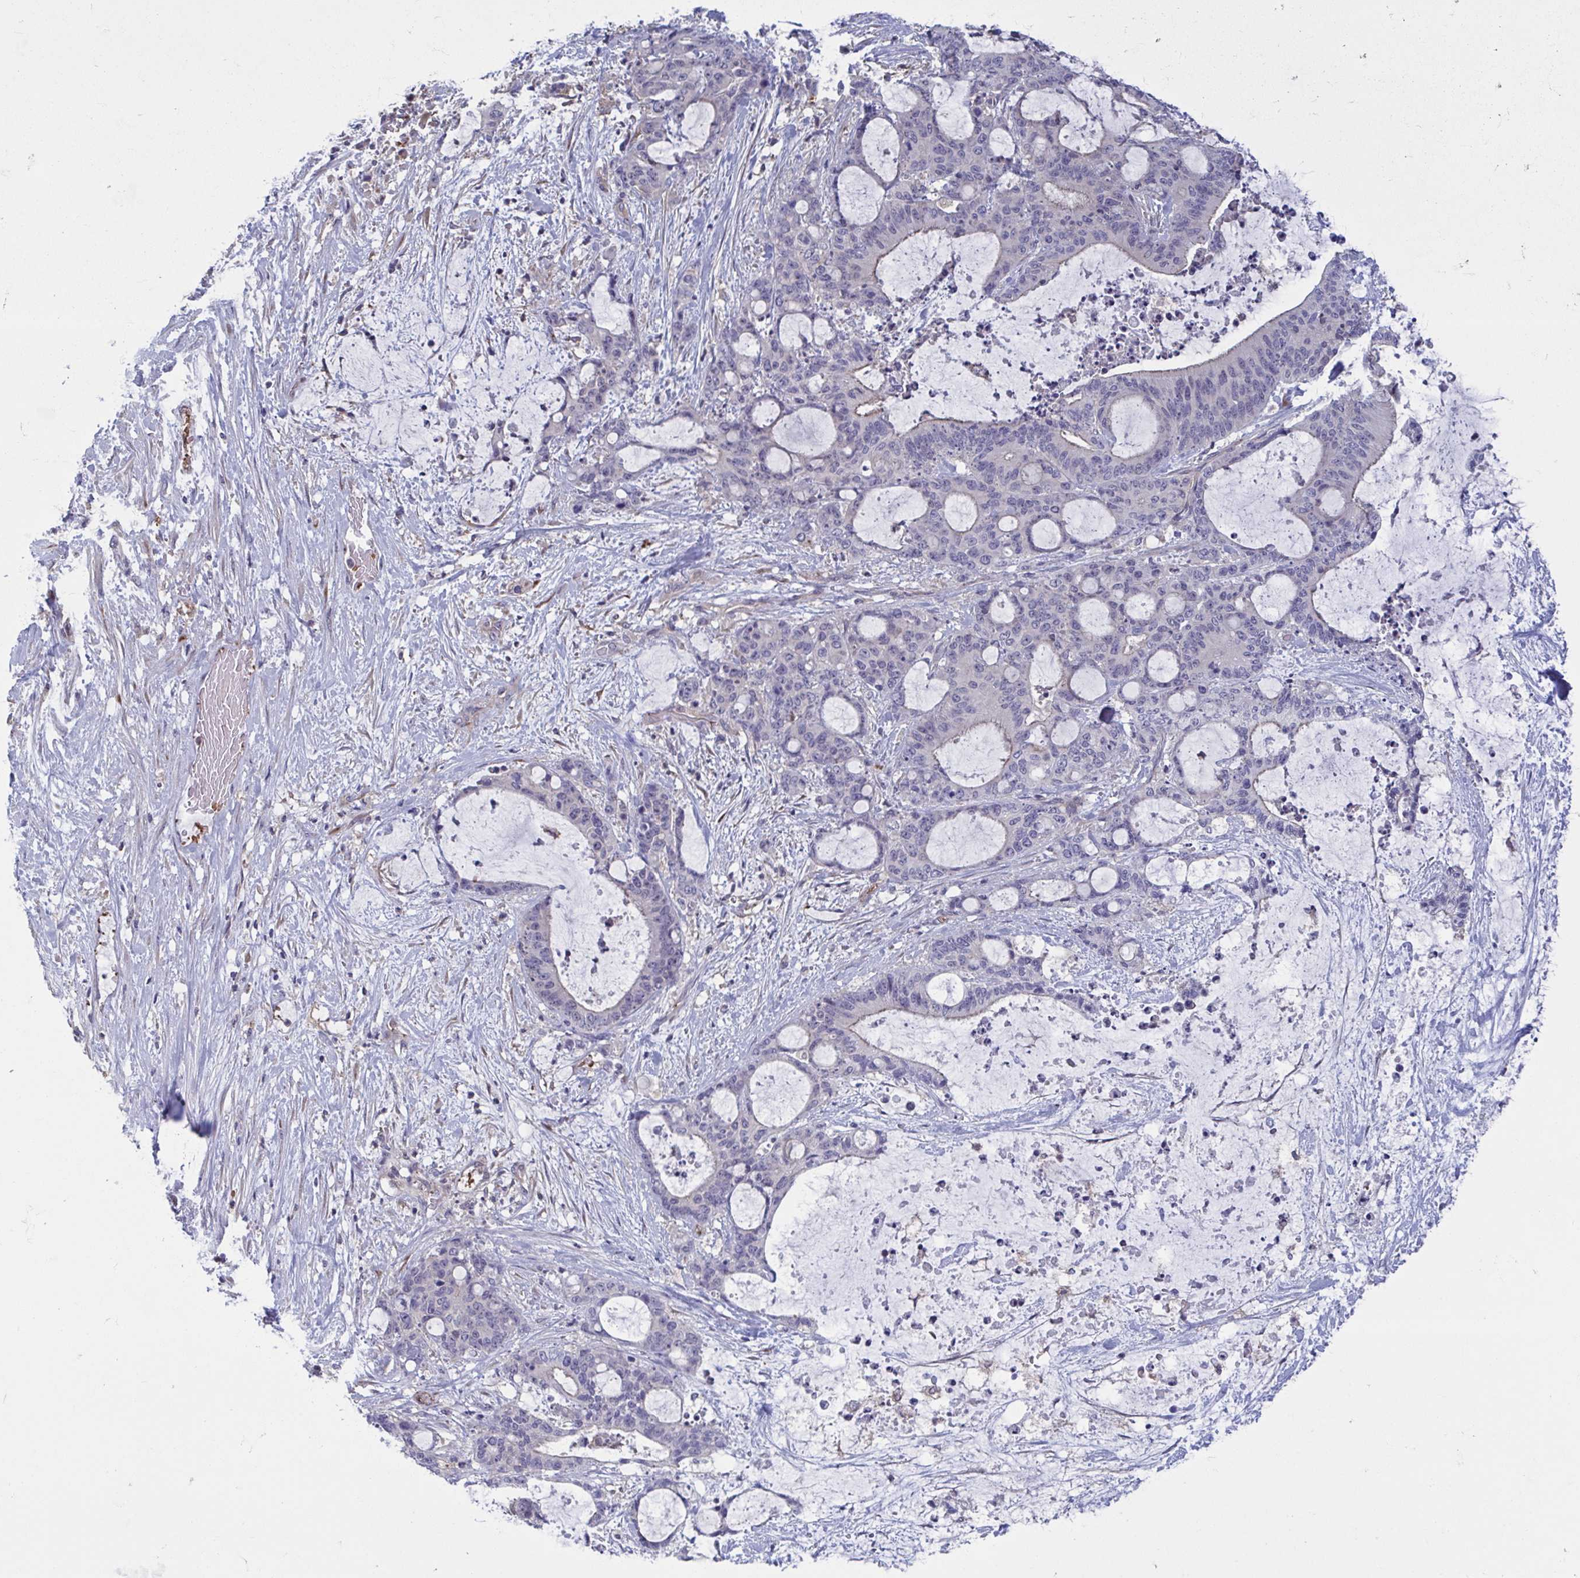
{"staining": {"intensity": "negative", "quantity": "none", "location": "none"}, "tissue": "liver cancer", "cell_type": "Tumor cells", "image_type": "cancer", "snomed": [{"axis": "morphology", "description": "Normal tissue, NOS"}, {"axis": "morphology", "description": "Cholangiocarcinoma"}, {"axis": "topography", "description": "Liver"}, {"axis": "topography", "description": "Peripheral nerve tissue"}], "caption": "Human liver cancer stained for a protein using immunohistochemistry reveals no positivity in tumor cells.", "gene": "LRRC38", "patient": {"sex": "female", "age": 73}}